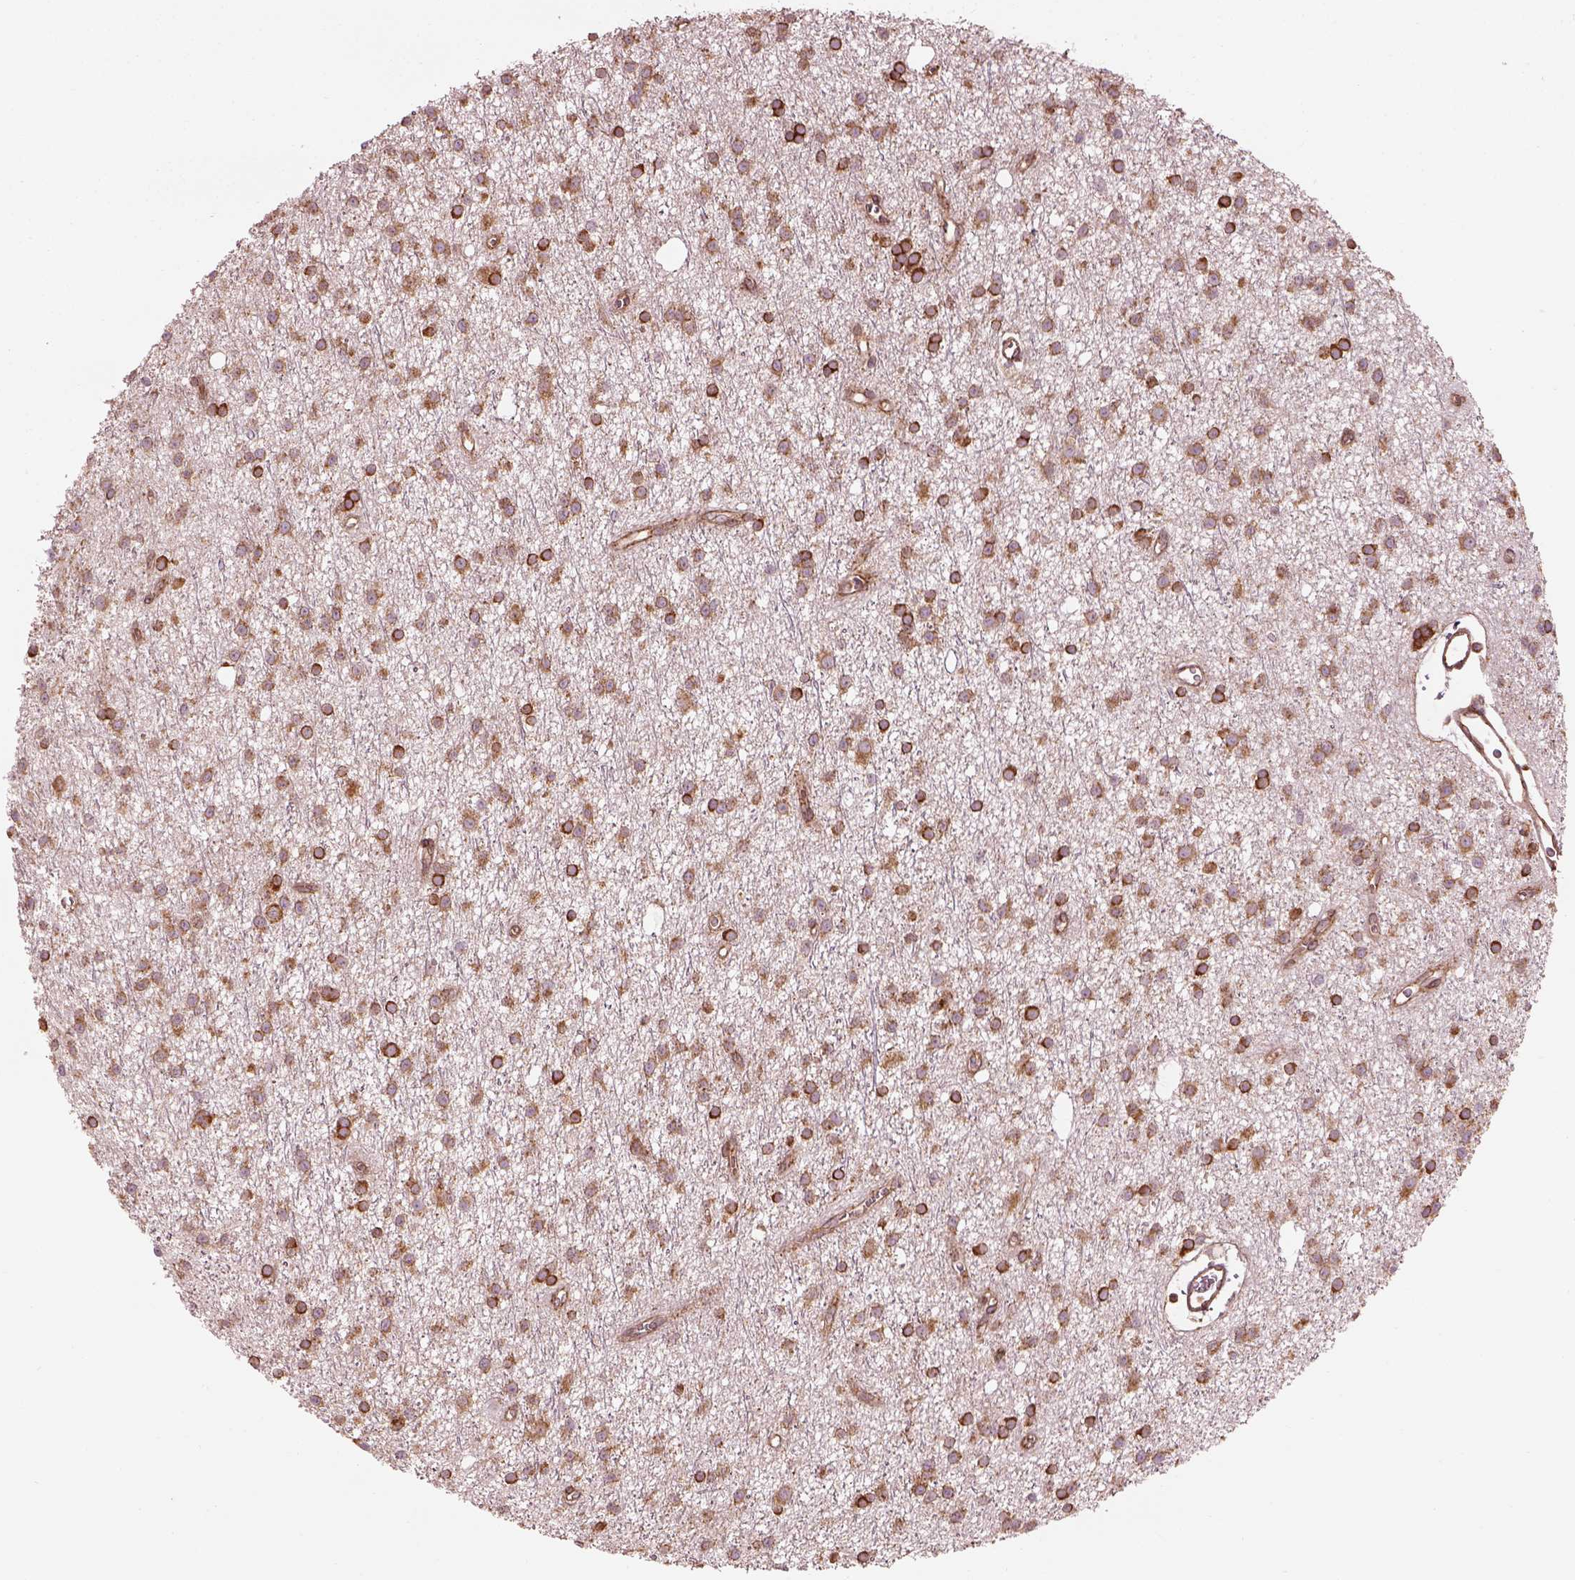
{"staining": {"intensity": "moderate", "quantity": "25%-75%", "location": "cytoplasmic/membranous"}, "tissue": "glioma", "cell_type": "Tumor cells", "image_type": "cancer", "snomed": [{"axis": "morphology", "description": "Glioma, malignant, Low grade"}, {"axis": "topography", "description": "Brain"}], "caption": "Immunohistochemistry (IHC) histopathology image of glioma stained for a protein (brown), which shows medium levels of moderate cytoplasmic/membranous expression in approximately 25%-75% of tumor cells.", "gene": "LSM14A", "patient": {"sex": "male", "age": 27}}